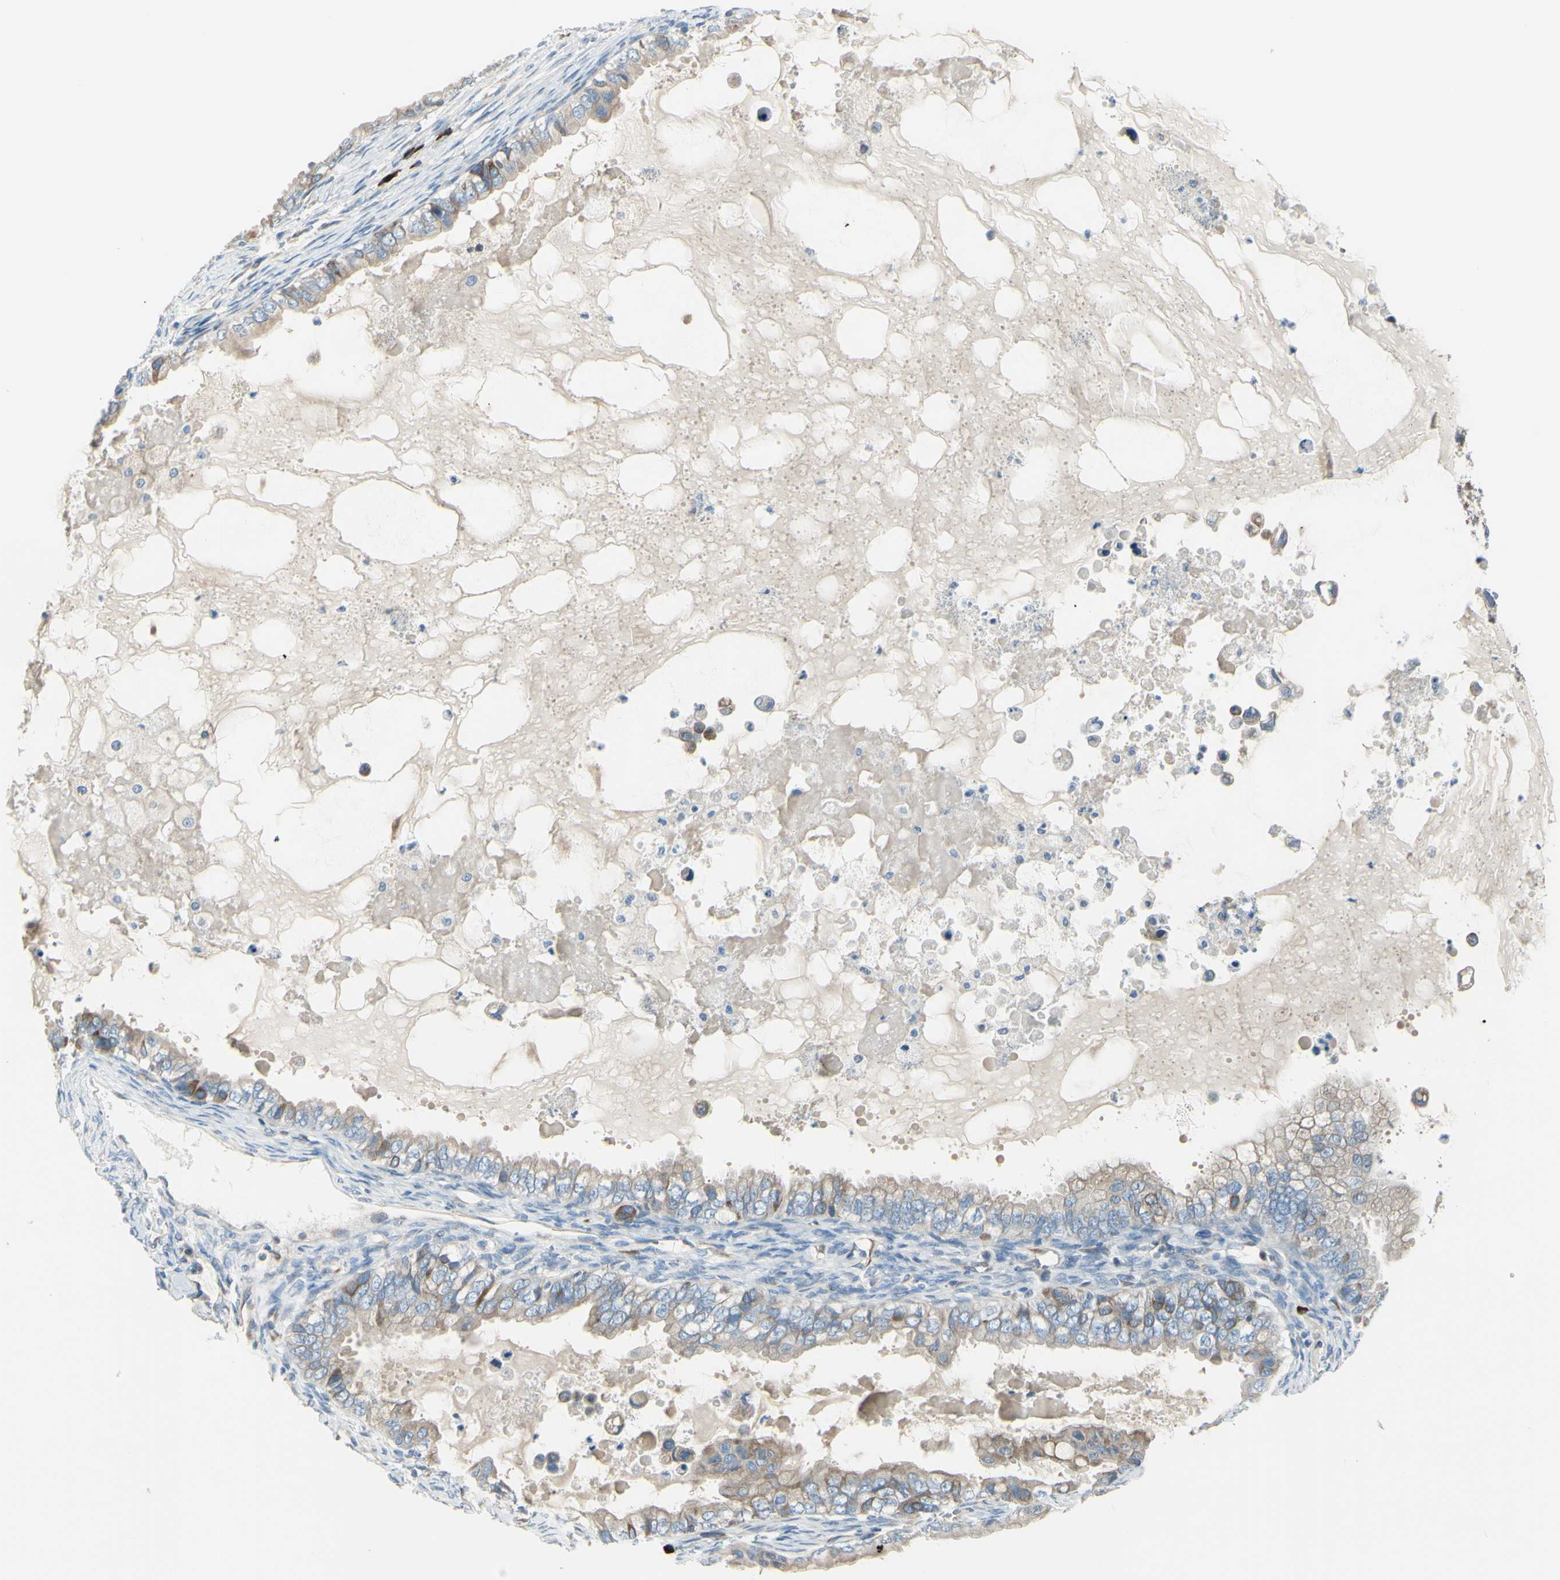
{"staining": {"intensity": "weak", "quantity": ">75%", "location": "cytoplasmic/membranous"}, "tissue": "ovarian cancer", "cell_type": "Tumor cells", "image_type": "cancer", "snomed": [{"axis": "morphology", "description": "Cystadenocarcinoma, mucinous, NOS"}, {"axis": "topography", "description": "Ovary"}], "caption": "IHC (DAB (3,3'-diaminobenzidine)) staining of ovarian mucinous cystadenocarcinoma displays weak cytoplasmic/membranous protein positivity in approximately >75% of tumor cells.", "gene": "SELENOS", "patient": {"sex": "female", "age": 80}}